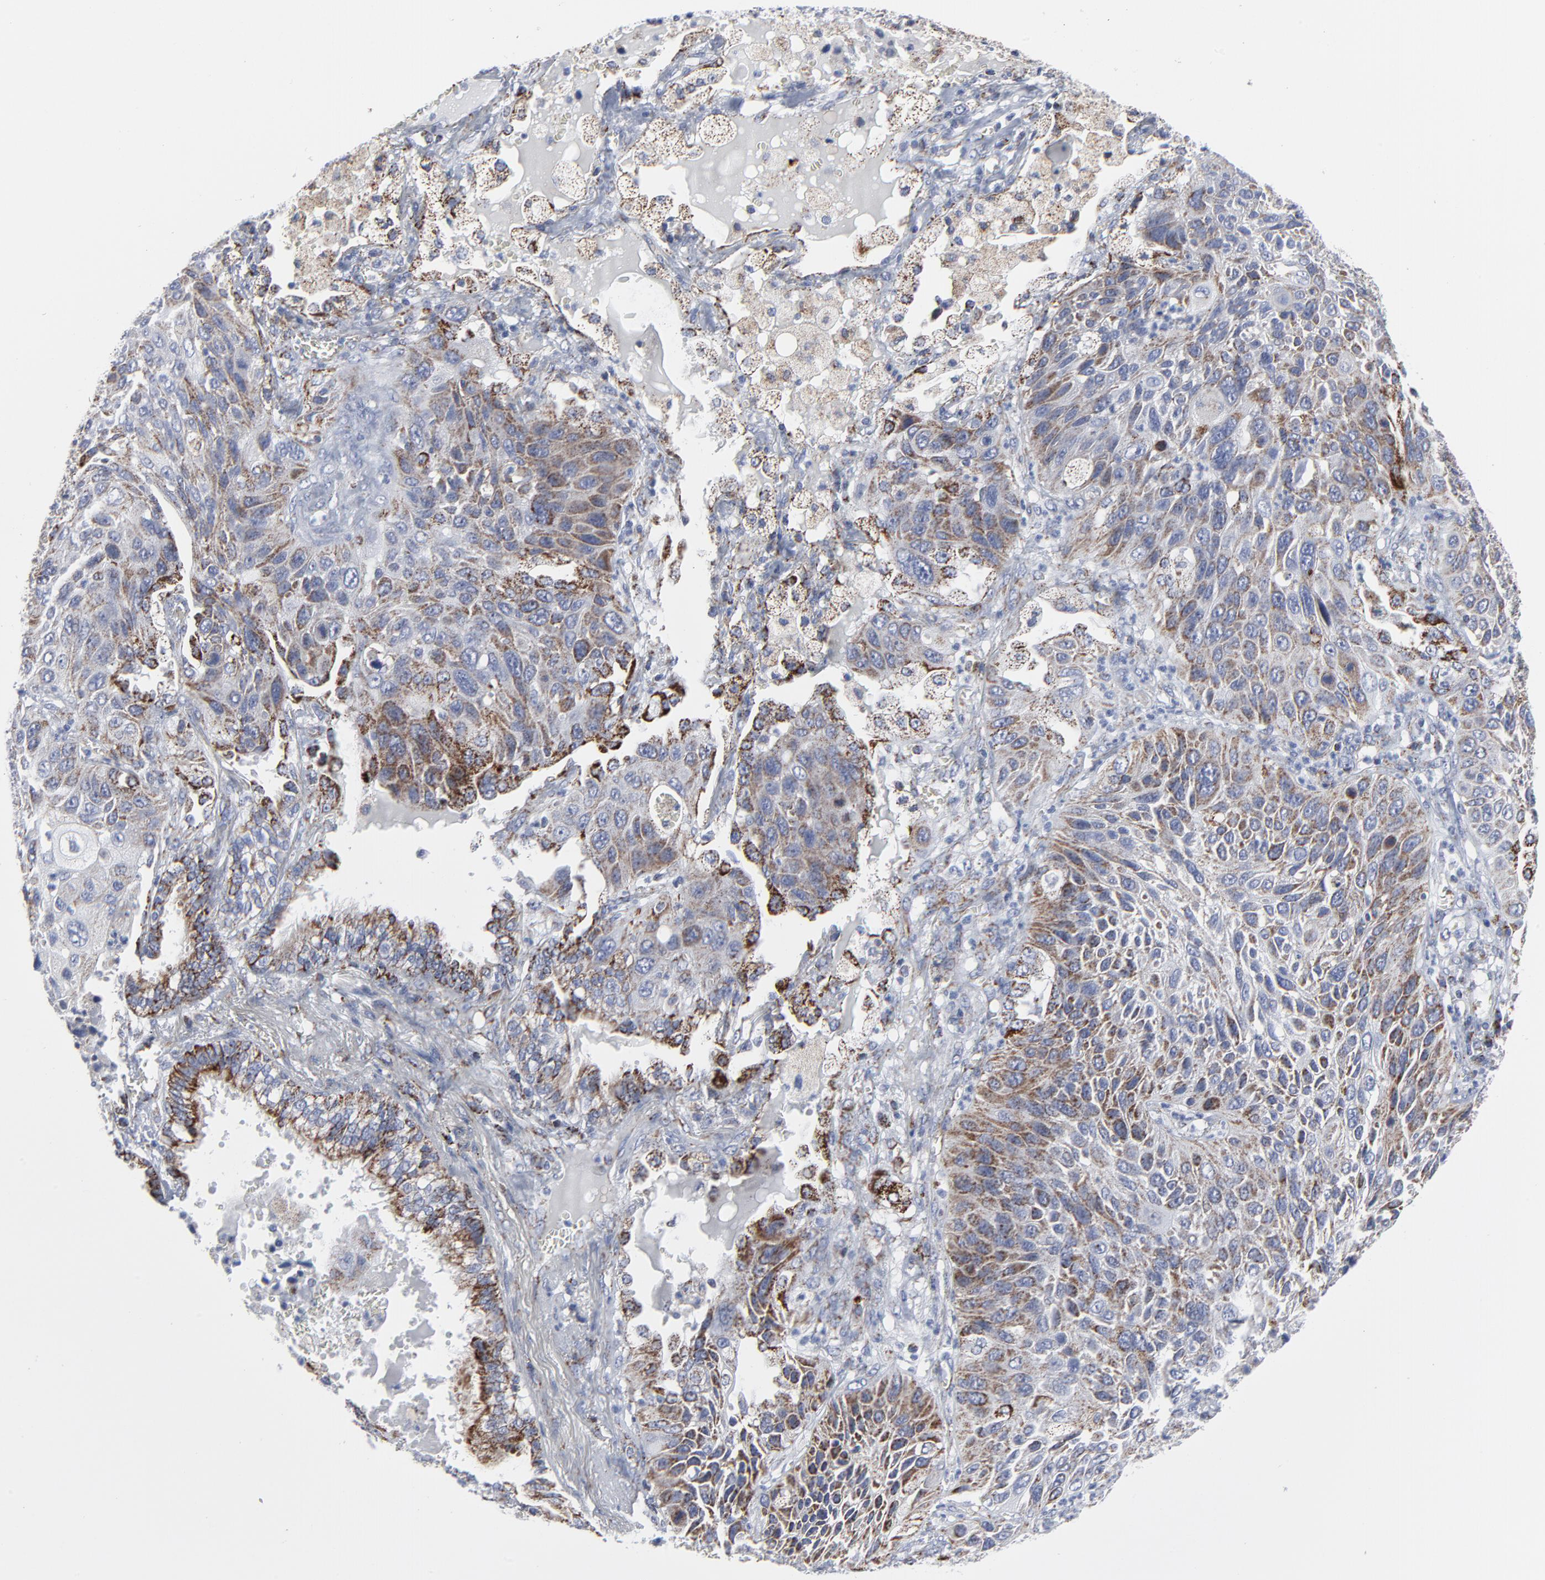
{"staining": {"intensity": "moderate", "quantity": "<25%", "location": "cytoplasmic/membranous"}, "tissue": "lung cancer", "cell_type": "Tumor cells", "image_type": "cancer", "snomed": [{"axis": "morphology", "description": "Squamous cell carcinoma, NOS"}, {"axis": "topography", "description": "Lung"}], "caption": "Protein positivity by immunohistochemistry exhibits moderate cytoplasmic/membranous expression in approximately <25% of tumor cells in lung cancer (squamous cell carcinoma).", "gene": "TXNRD2", "patient": {"sex": "female", "age": 76}}